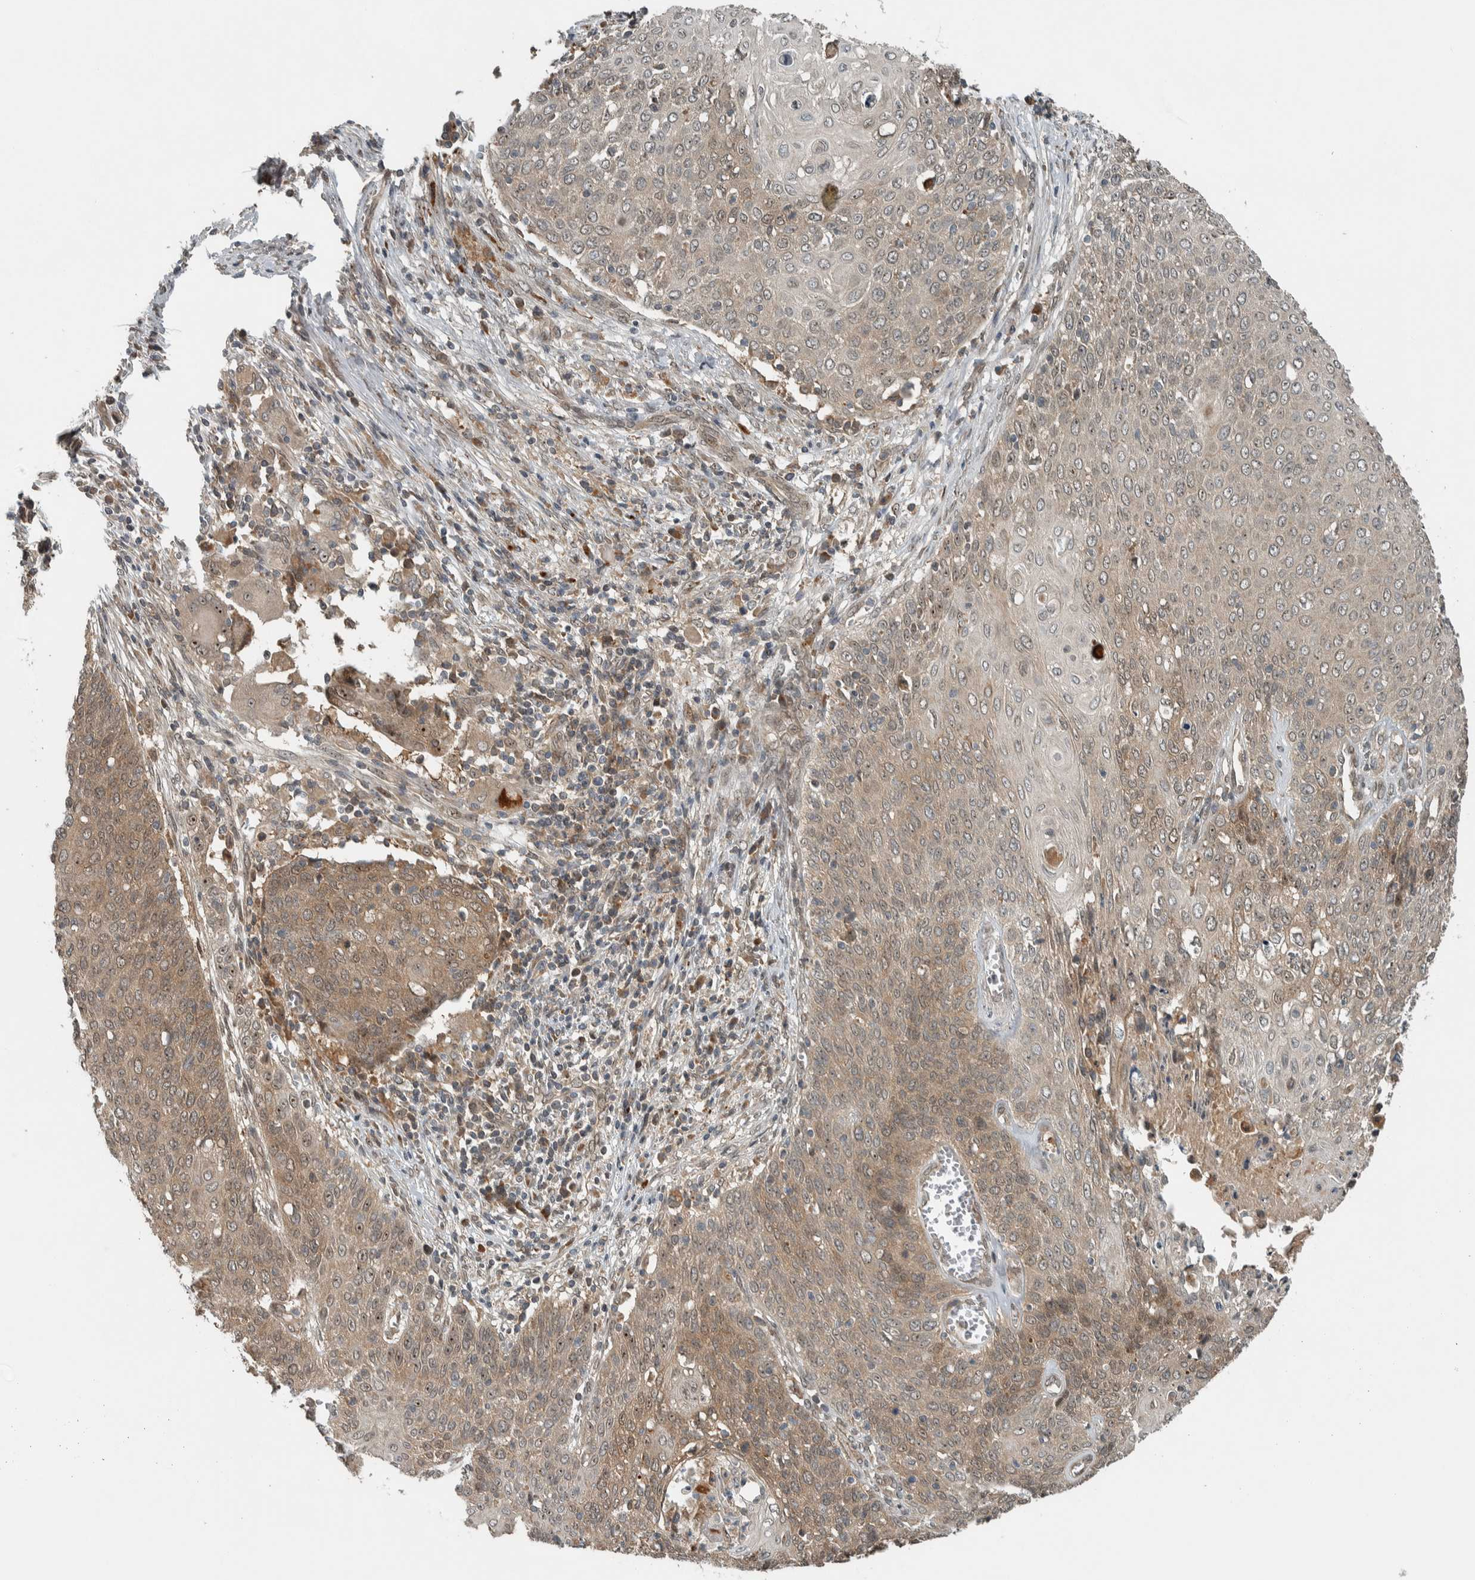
{"staining": {"intensity": "moderate", "quantity": ">75%", "location": "cytoplasmic/membranous,nuclear"}, "tissue": "cervical cancer", "cell_type": "Tumor cells", "image_type": "cancer", "snomed": [{"axis": "morphology", "description": "Squamous cell carcinoma, NOS"}, {"axis": "topography", "description": "Cervix"}], "caption": "An immunohistochemistry micrograph of neoplastic tissue is shown. Protein staining in brown shows moderate cytoplasmic/membranous and nuclear positivity in squamous cell carcinoma (cervical) within tumor cells.", "gene": "XPO5", "patient": {"sex": "female", "age": 39}}